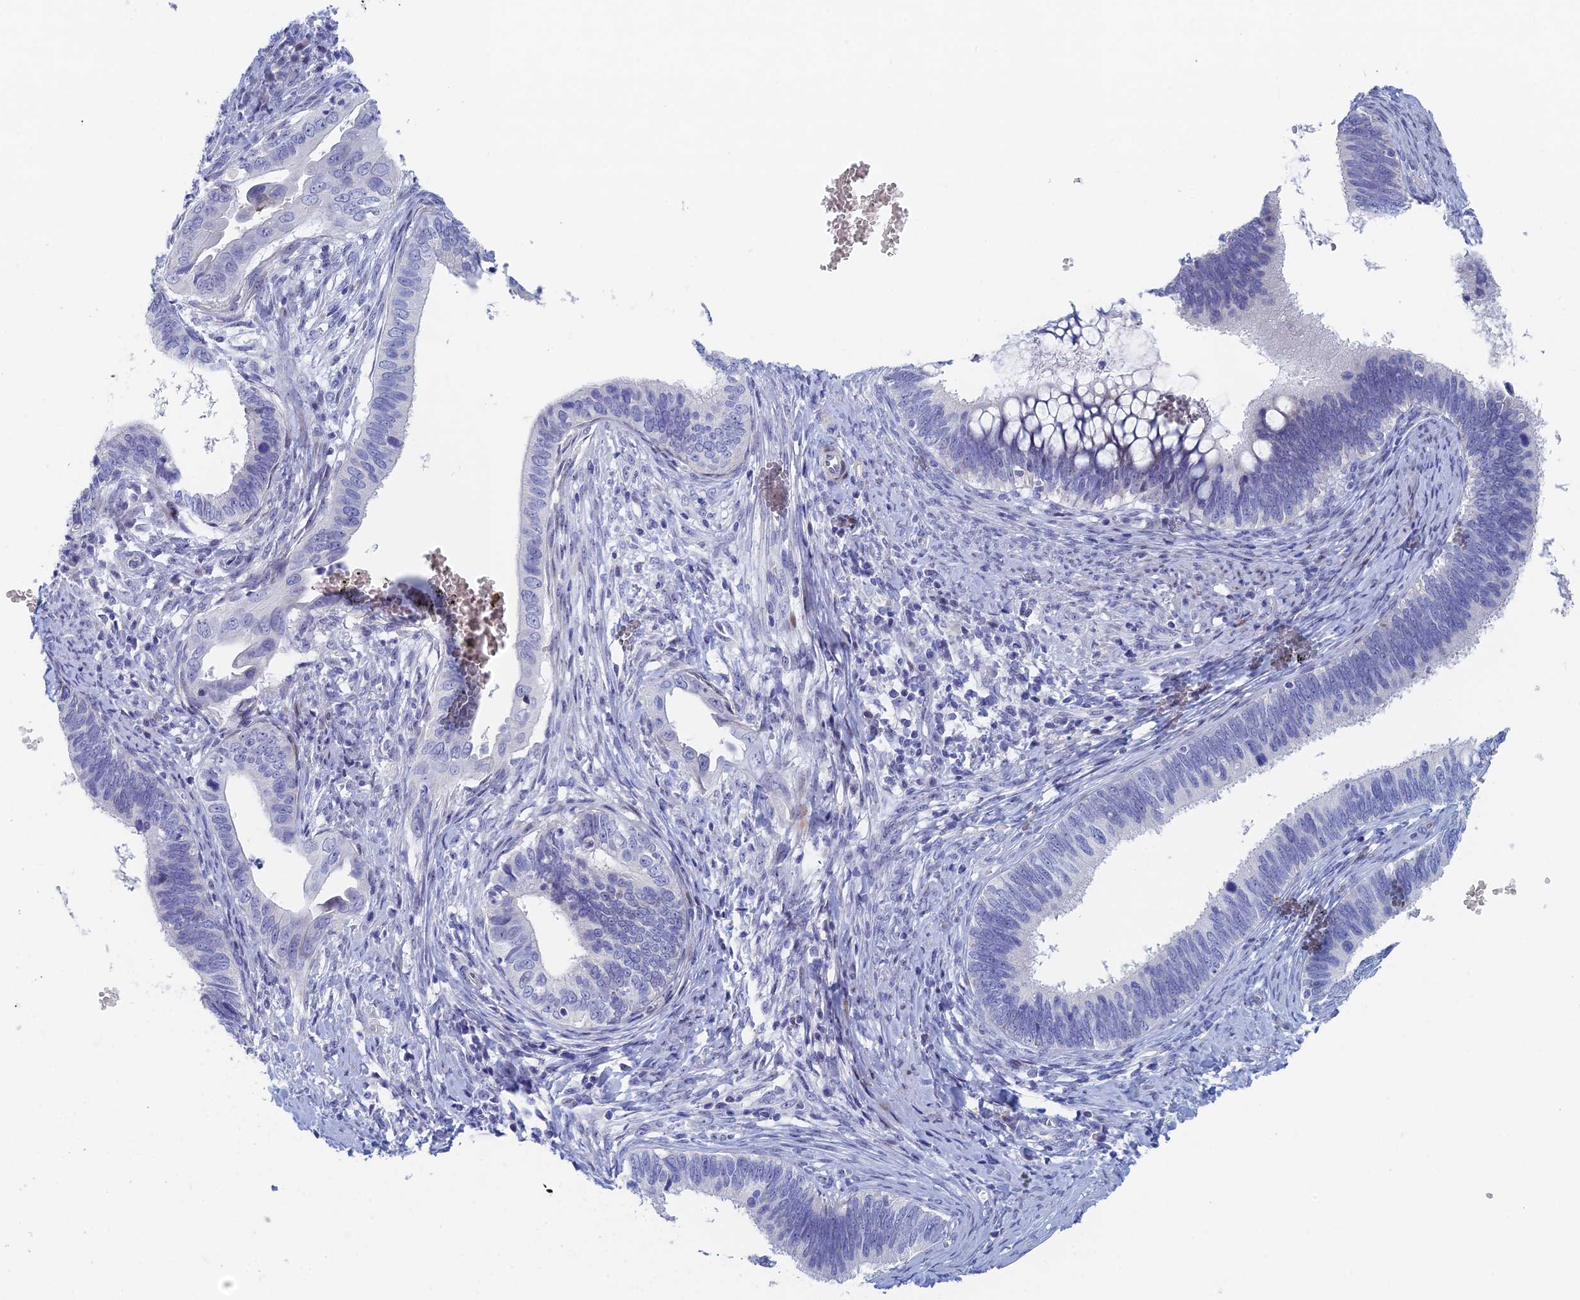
{"staining": {"intensity": "negative", "quantity": "none", "location": "none"}, "tissue": "cervical cancer", "cell_type": "Tumor cells", "image_type": "cancer", "snomed": [{"axis": "morphology", "description": "Adenocarcinoma, NOS"}, {"axis": "topography", "description": "Cervix"}], "caption": "The immunohistochemistry (IHC) image has no significant positivity in tumor cells of cervical adenocarcinoma tissue.", "gene": "DRGX", "patient": {"sex": "female", "age": 42}}